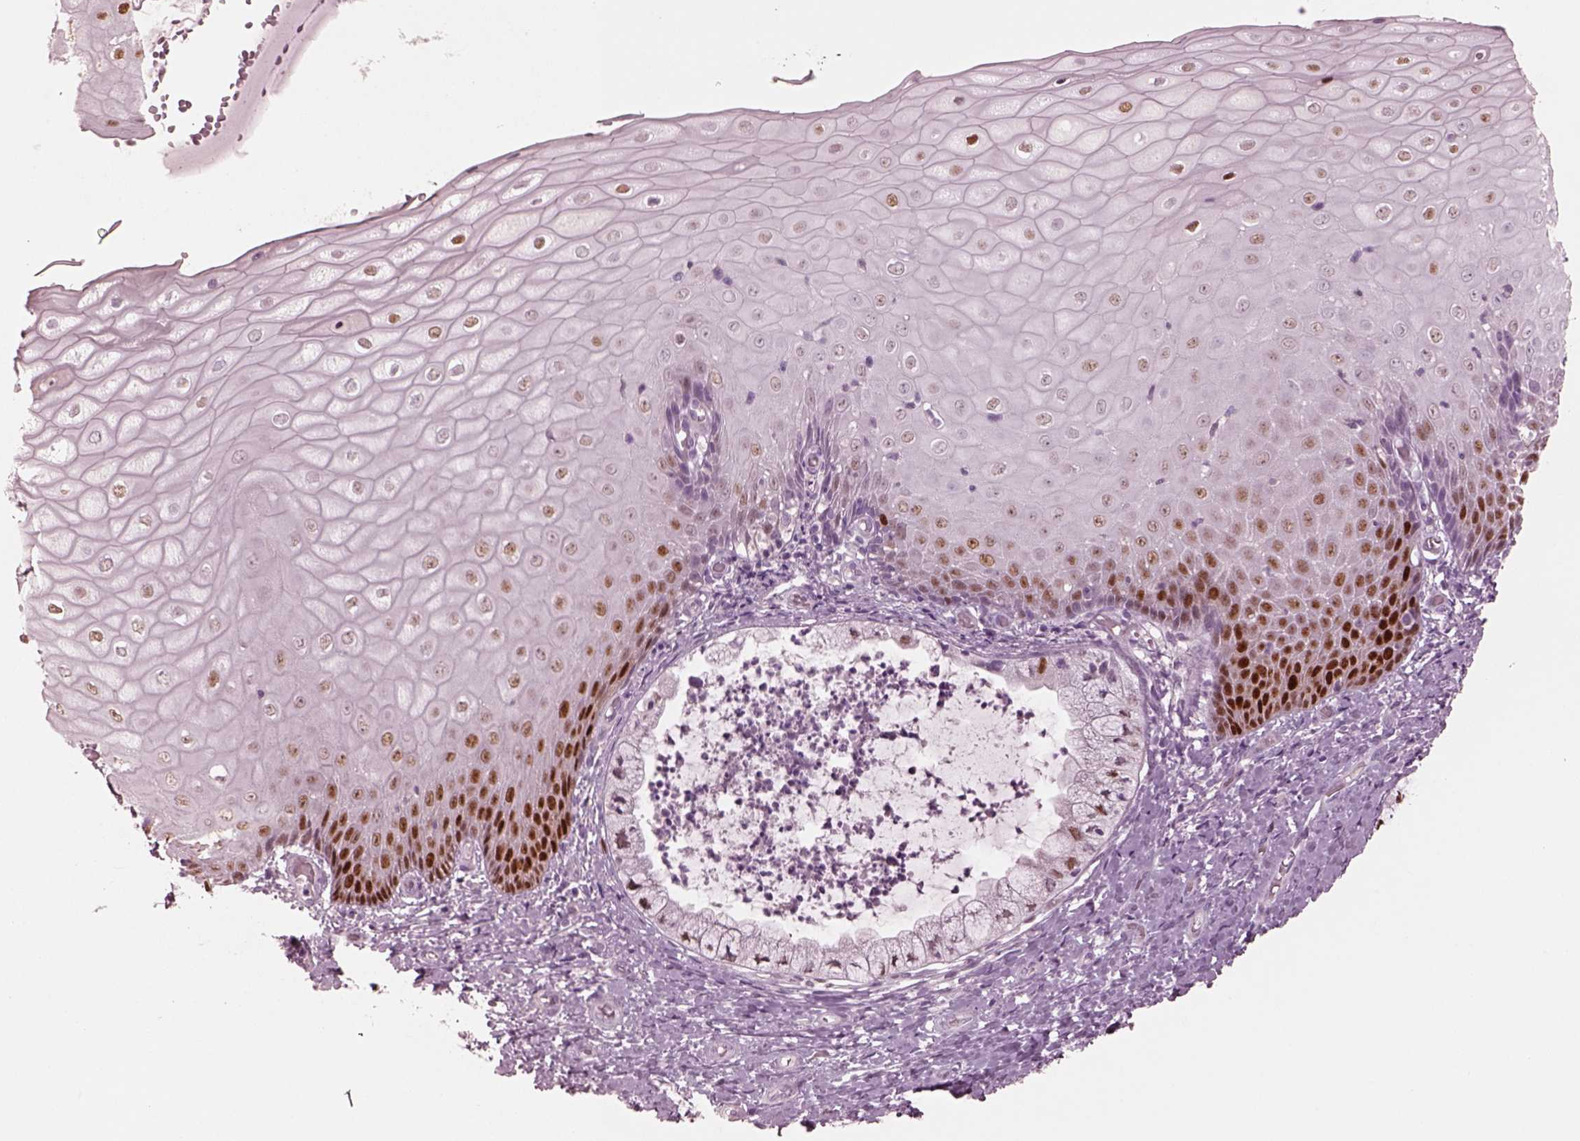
{"staining": {"intensity": "strong", "quantity": ">75%", "location": "nuclear"}, "tissue": "cervix", "cell_type": "Glandular cells", "image_type": "normal", "snomed": [{"axis": "morphology", "description": "Normal tissue, NOS"}, {"axis": "topography", "description": "Cervix"}], "caption": "High-power microscopy captured an immunohistochemistry (IHC) histopathology image of unremarkable cervix, revealing strong nuclear positivity in about >75% of glandular cells. Ihc stains the protein in brown and the nuclei are stained blue.", "gene": "SOX9", "patient": {"sex": "female", "age": 37}}